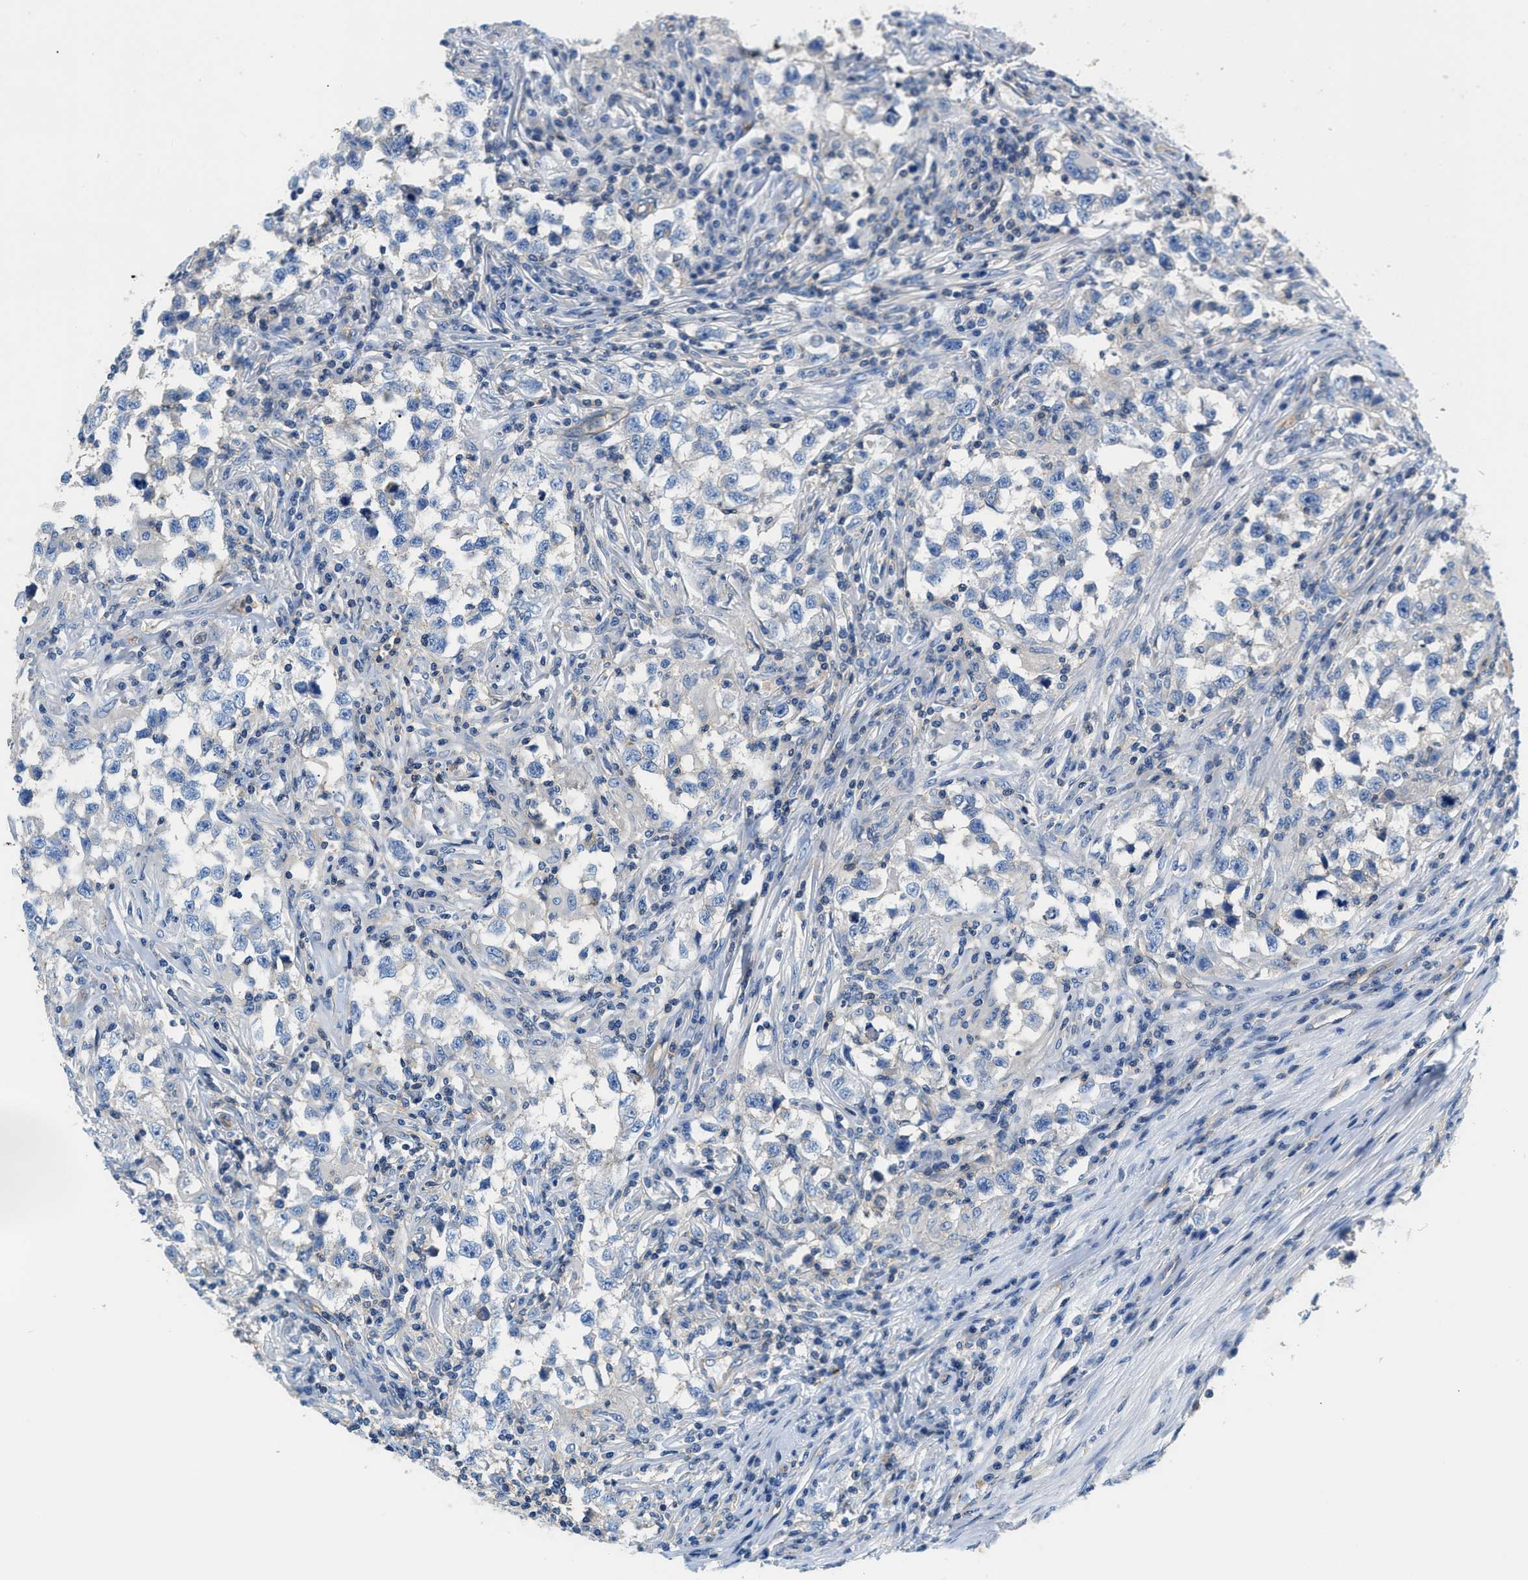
{"staining": {"intensity": "negative", "quantity": "none", "location": "none"}, "tissue": "testis cancer", "cell_type": "Tumor cells", "image_type": "cancer", "snomed": [{"axis": "morphology", "description": "Carcinoma, Embryonal, NOS"}, {"axis": "topography", "description": "Testis"}], "caption": "Tumor cells show no significant protein positivity in testis embryonal carcinoma.", "gene": "ORAI1", "patient": {"sex": "male", "age": 21}}